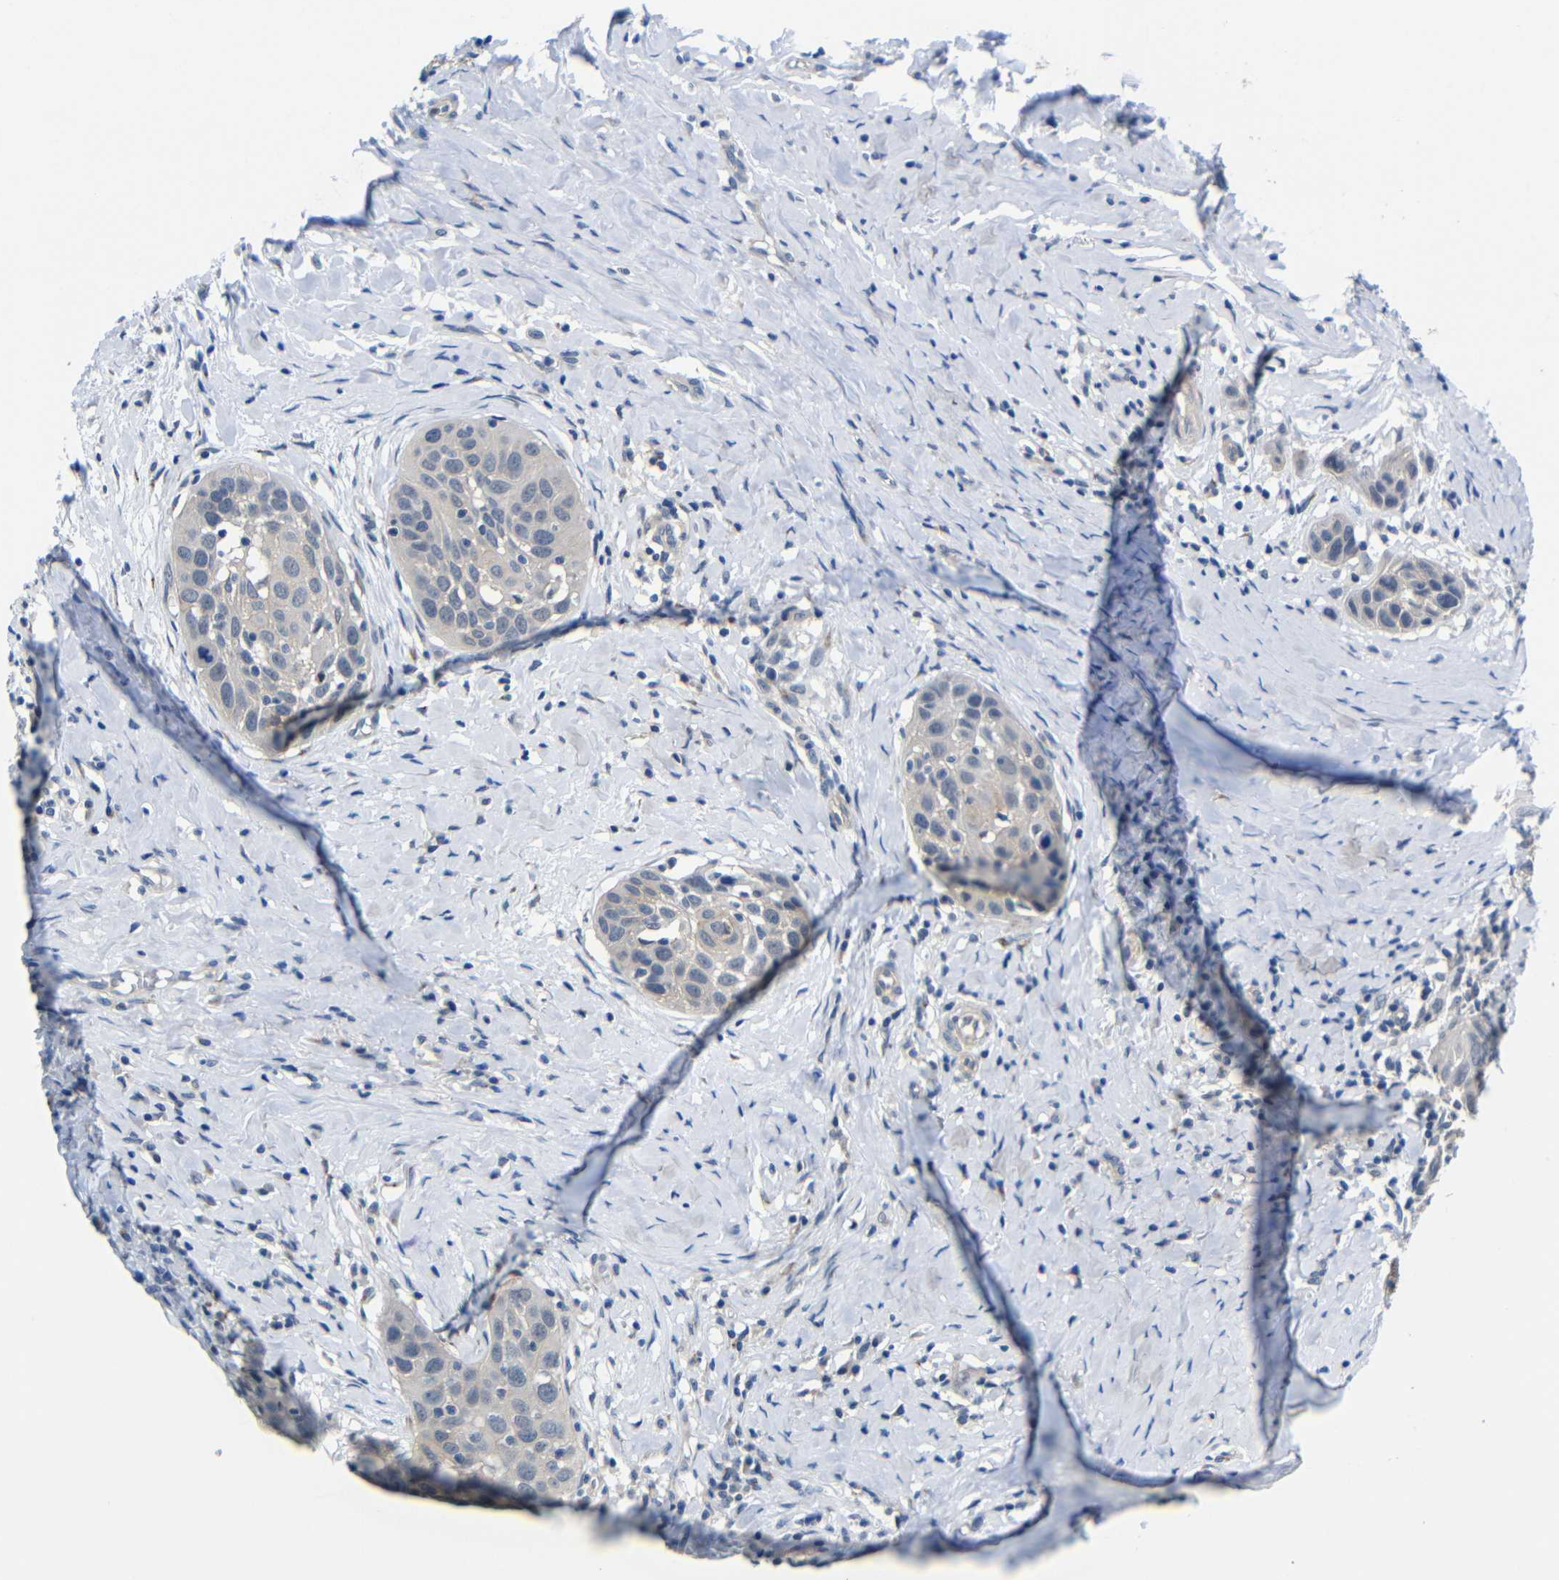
{"staining": {"intensity": "negative", "quantity": "none", "location": "none"}, "tissue": "head and neck cancer", "cell_type": "Tumor cells", "image_type": "cancer", "snomed": [{"axis": "morphology", "description": "Normal tissue, NOS"}, {"axis": "morphology", "description": "Squamous cell carcinoma, NOS"}, {"axis": "topography", "description": "Oral tissue"}, {"axis": "topography", "description": "Head-Neck"}], "caption": "The micrograph exhibits no staining of tumor cells in head and neck squamous cell carcinoma.", "gene": "ZNF90", "patient": {"sex": "female", "age": 50}}